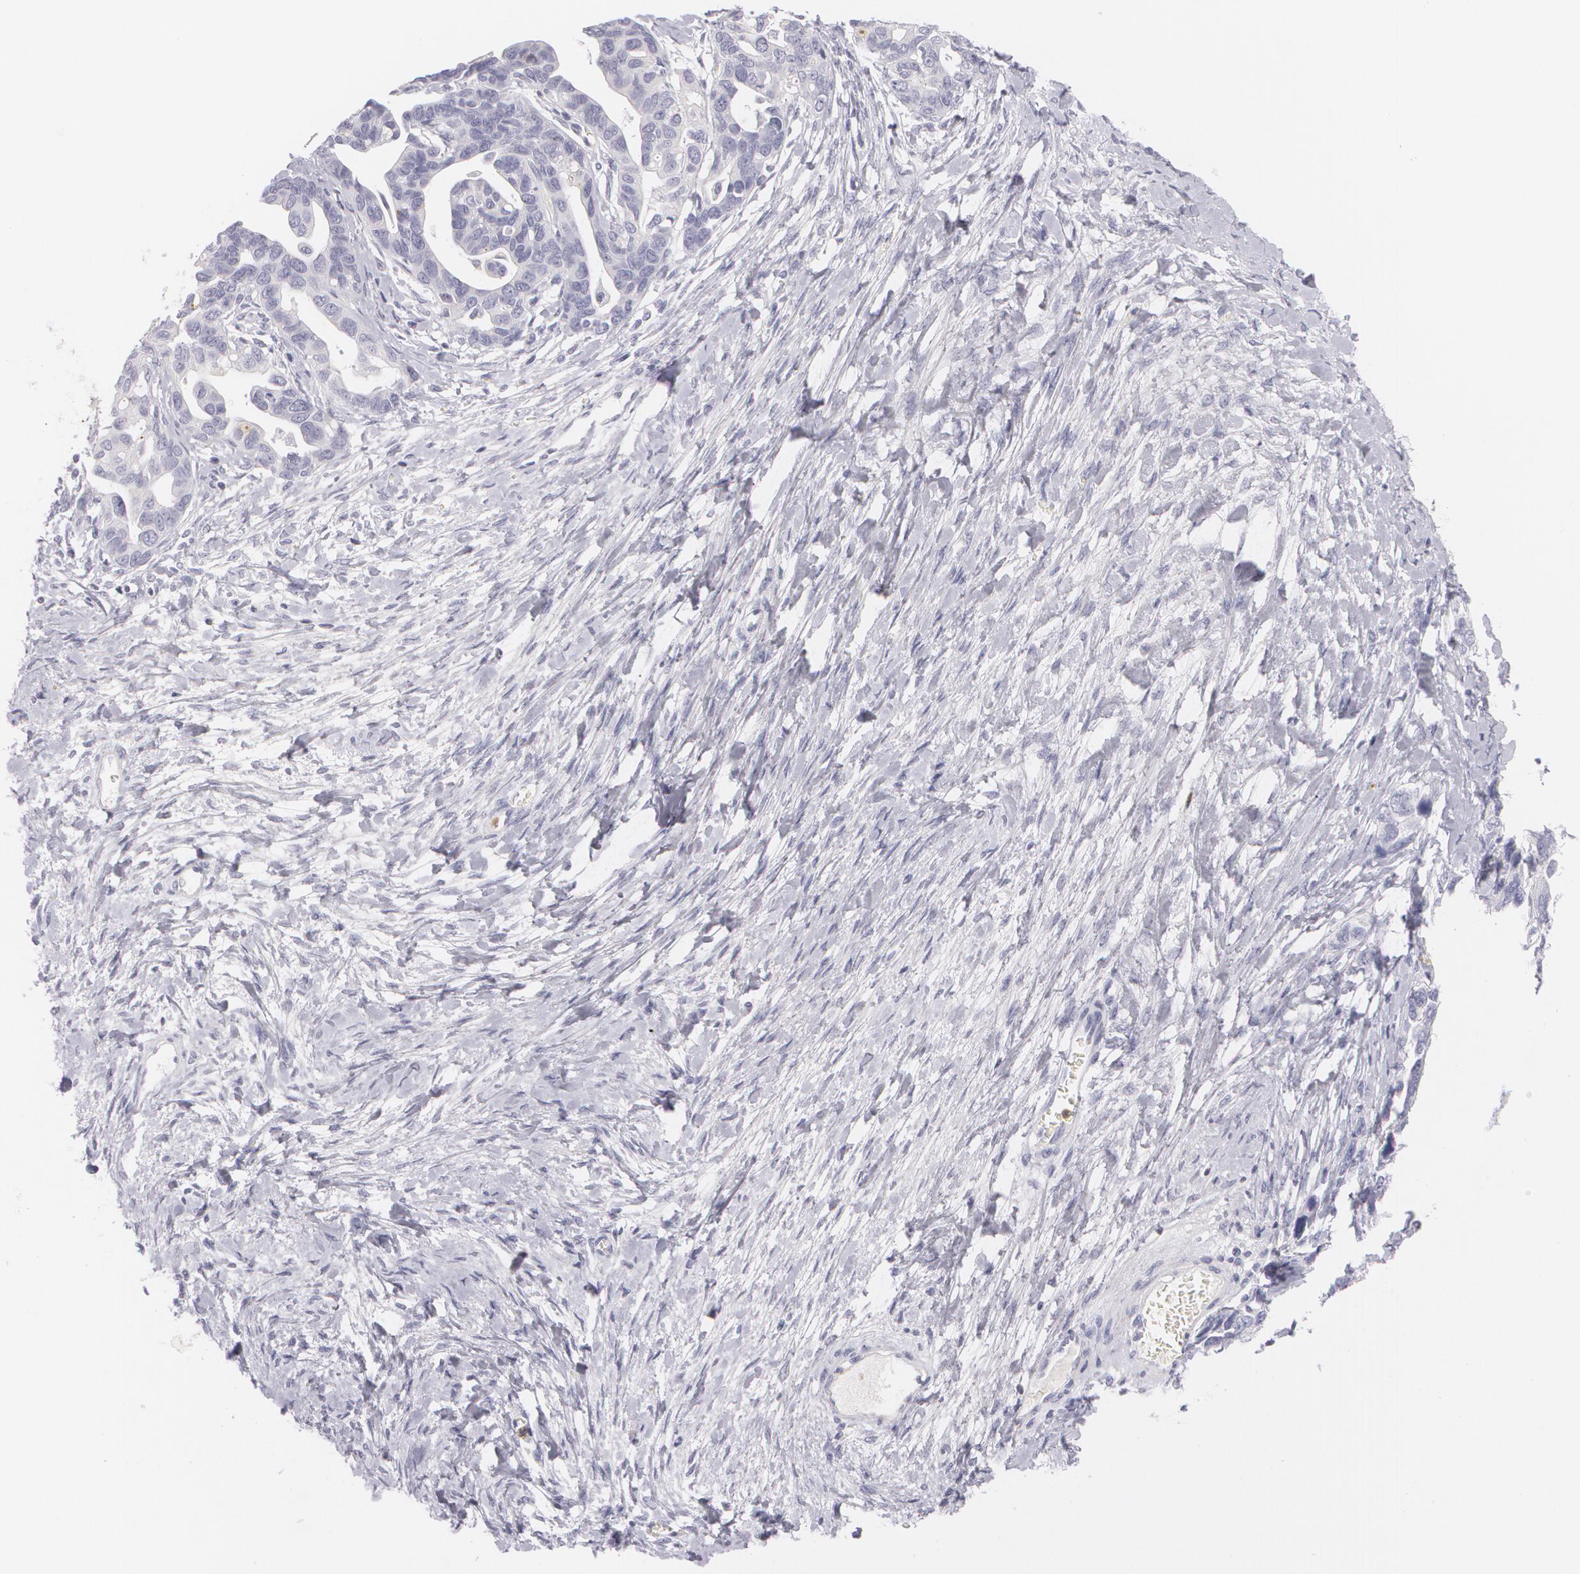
{"staining": {"intensity": "negative", "quantity": "none", "location": "none"}, "tissue": "ovarian cancer", "cell_type": "Tumor cells", "image_type": "cancer", "snomed": [{"axis": "morphology", "description": "Cystadenocarcinoma, serous, NOS"}, {"axis": "topography", "description": "Ovary"}], "caption": "The histopathology image displays no significant expression in tumor cells of serous cystadenocarcinoma (ovarian).", "gene": "FAM181A", "patient": {"sex": "female", "age": 69}}